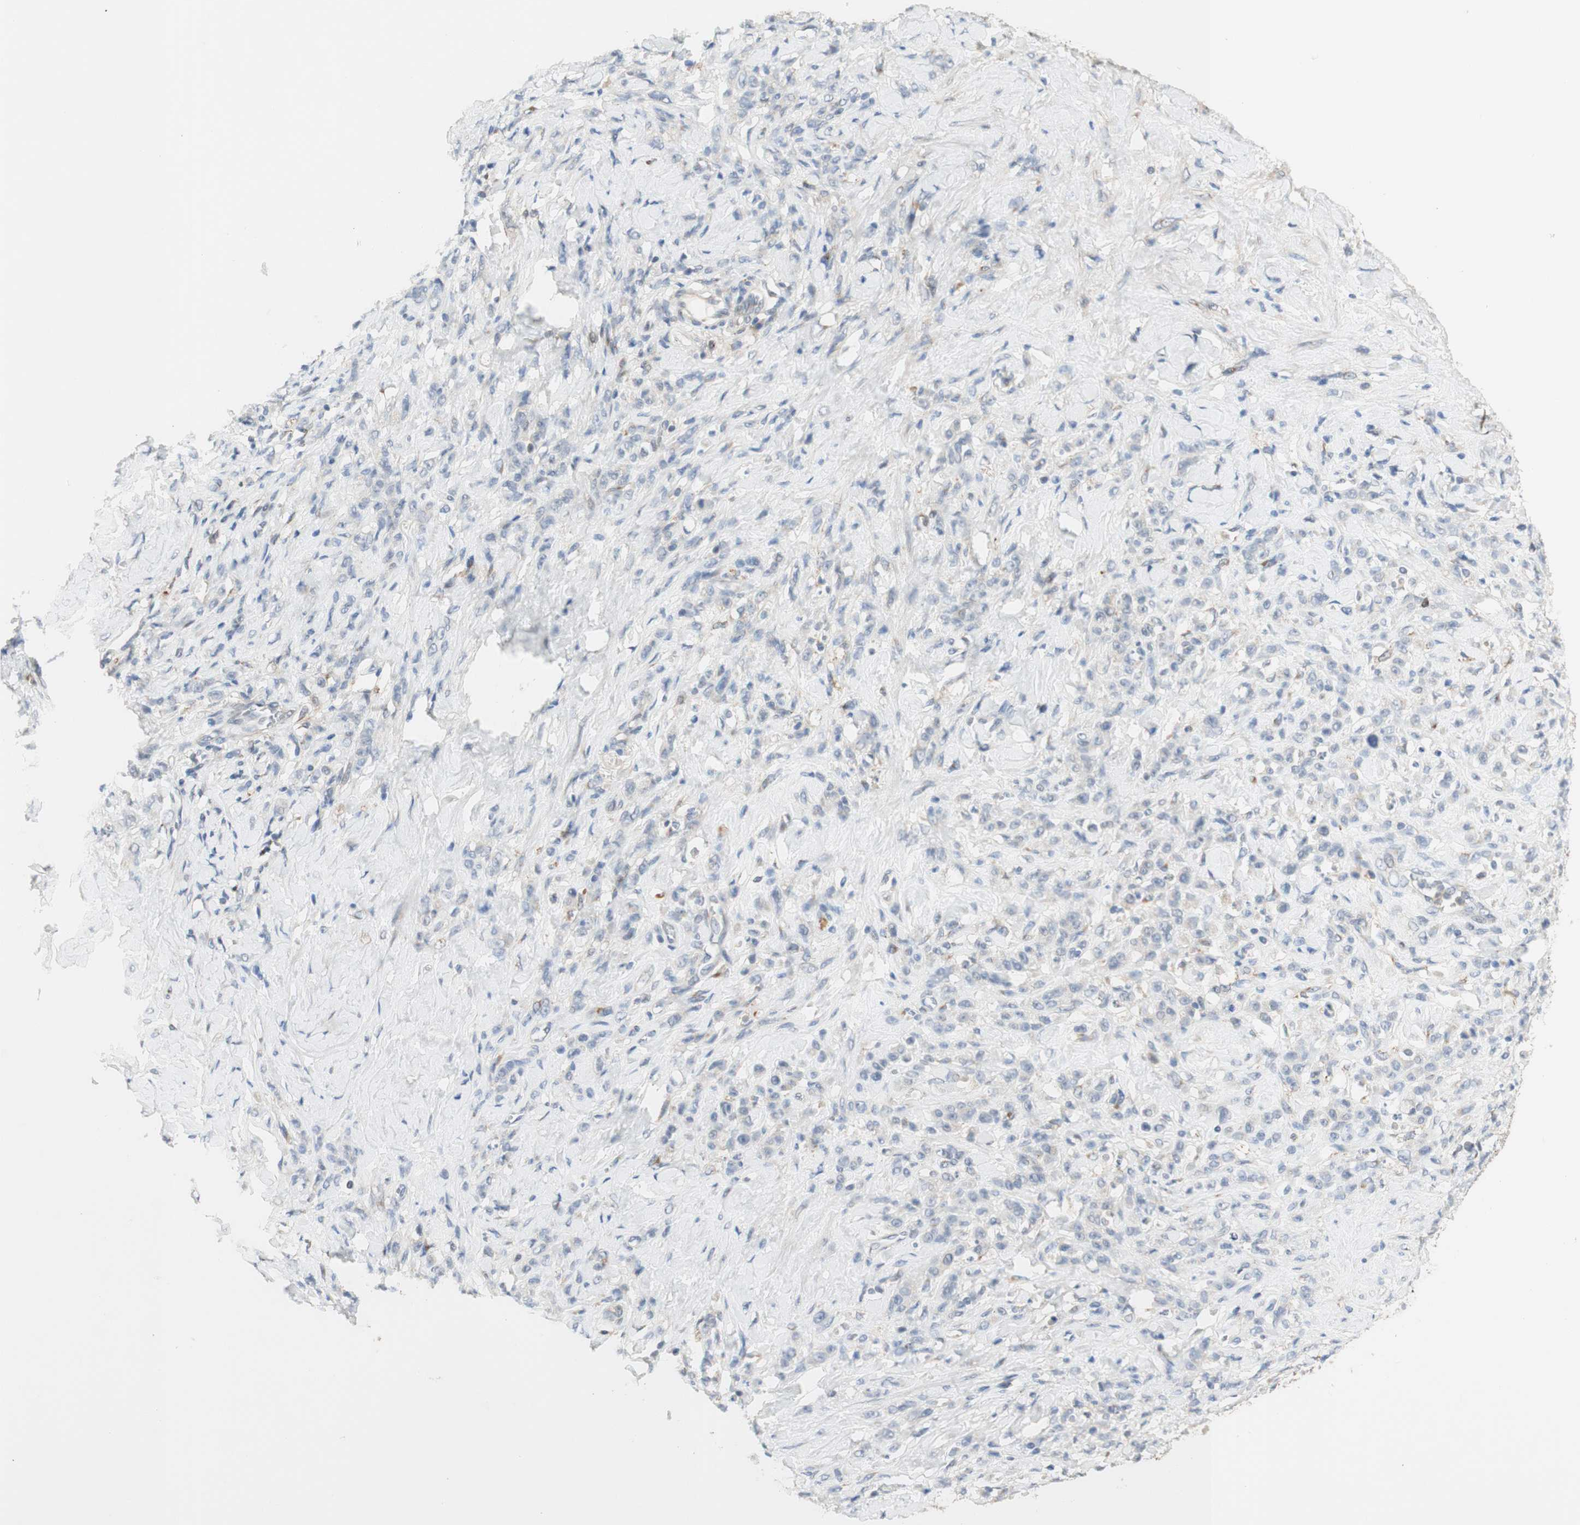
{"staining": {"intensity": "negative", "quantity": "none", "location": "none"}, "tissue": "stomach cancer", "cell_type": "Tumor cells", "image_type": "cancer", "snomed": [{"axis": "morphology", "description": "Adenocarcinoma, NOS"}, {"axis": "topography", "description": "Stomach"}], "caption": "Tumor cells are negative for protein expression in human adenocarcinoma (stomach). (DAB (3,3'-diaminobenzidine) IHC, high magnification).", "gene": "GAPT", "patient": {"sex": "male", "age": 82}}